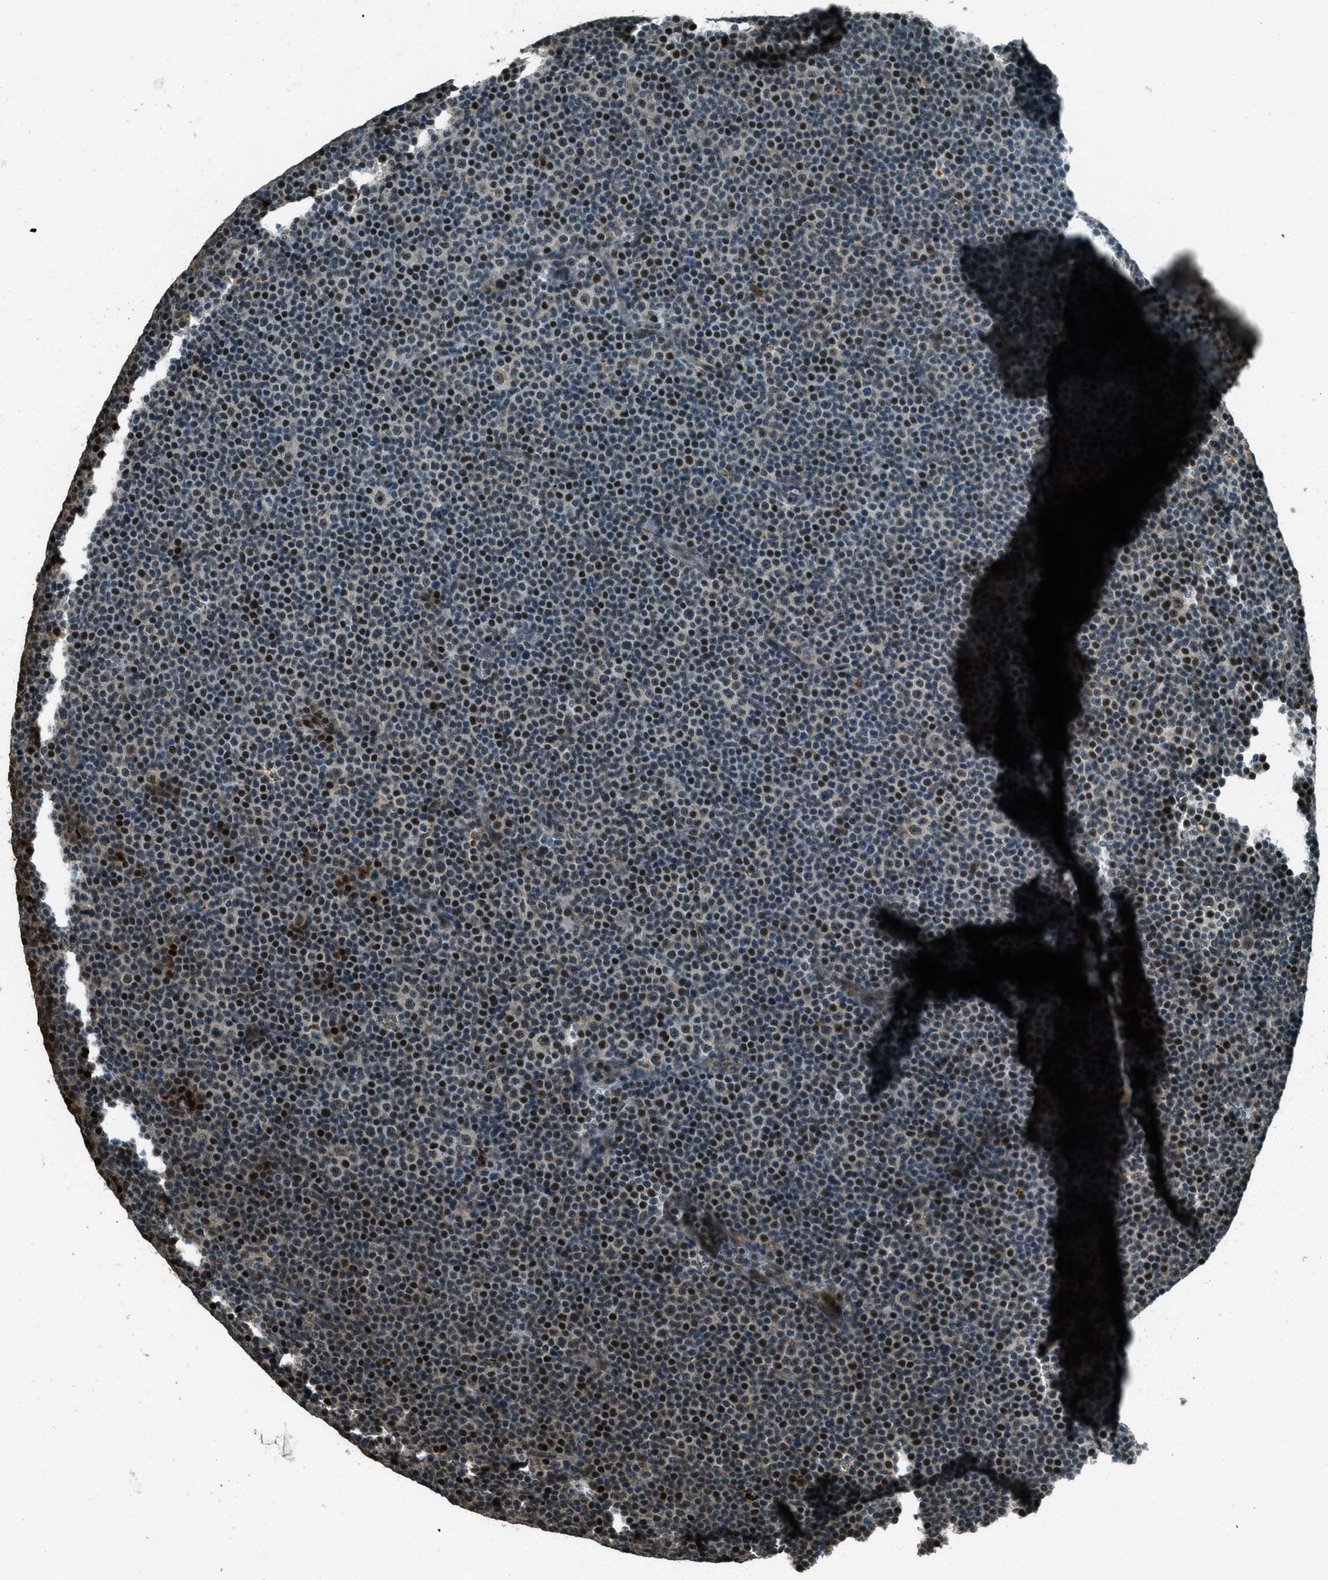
{"staining": {"intensity": "strong", "quantity": "25%-75%", "location": "nuclear"}, "tissue": "lymphoma", "cell_type": "Tumor cells", "image_type": "cancer", "snomed": [{"axis": "morphology", "description": "Malignant lymphoma, non-Hodgkin's type, Low grade"}, {"axis": "topography", "description": "Lymph node"}], "caption": "Immunohistochemistry staining of lymphoma, which demonstrates high levels of strong nuclear expression in approximately 25%-75% of tumor cells indicating strong nuclear protein positivity. The staining was performed using DAB (brown) for protein detection and nuclei were counterstained in hematoxylin (blue).", "gene": "TARDBP", "patient": {"sex": "female", "age": 67}}